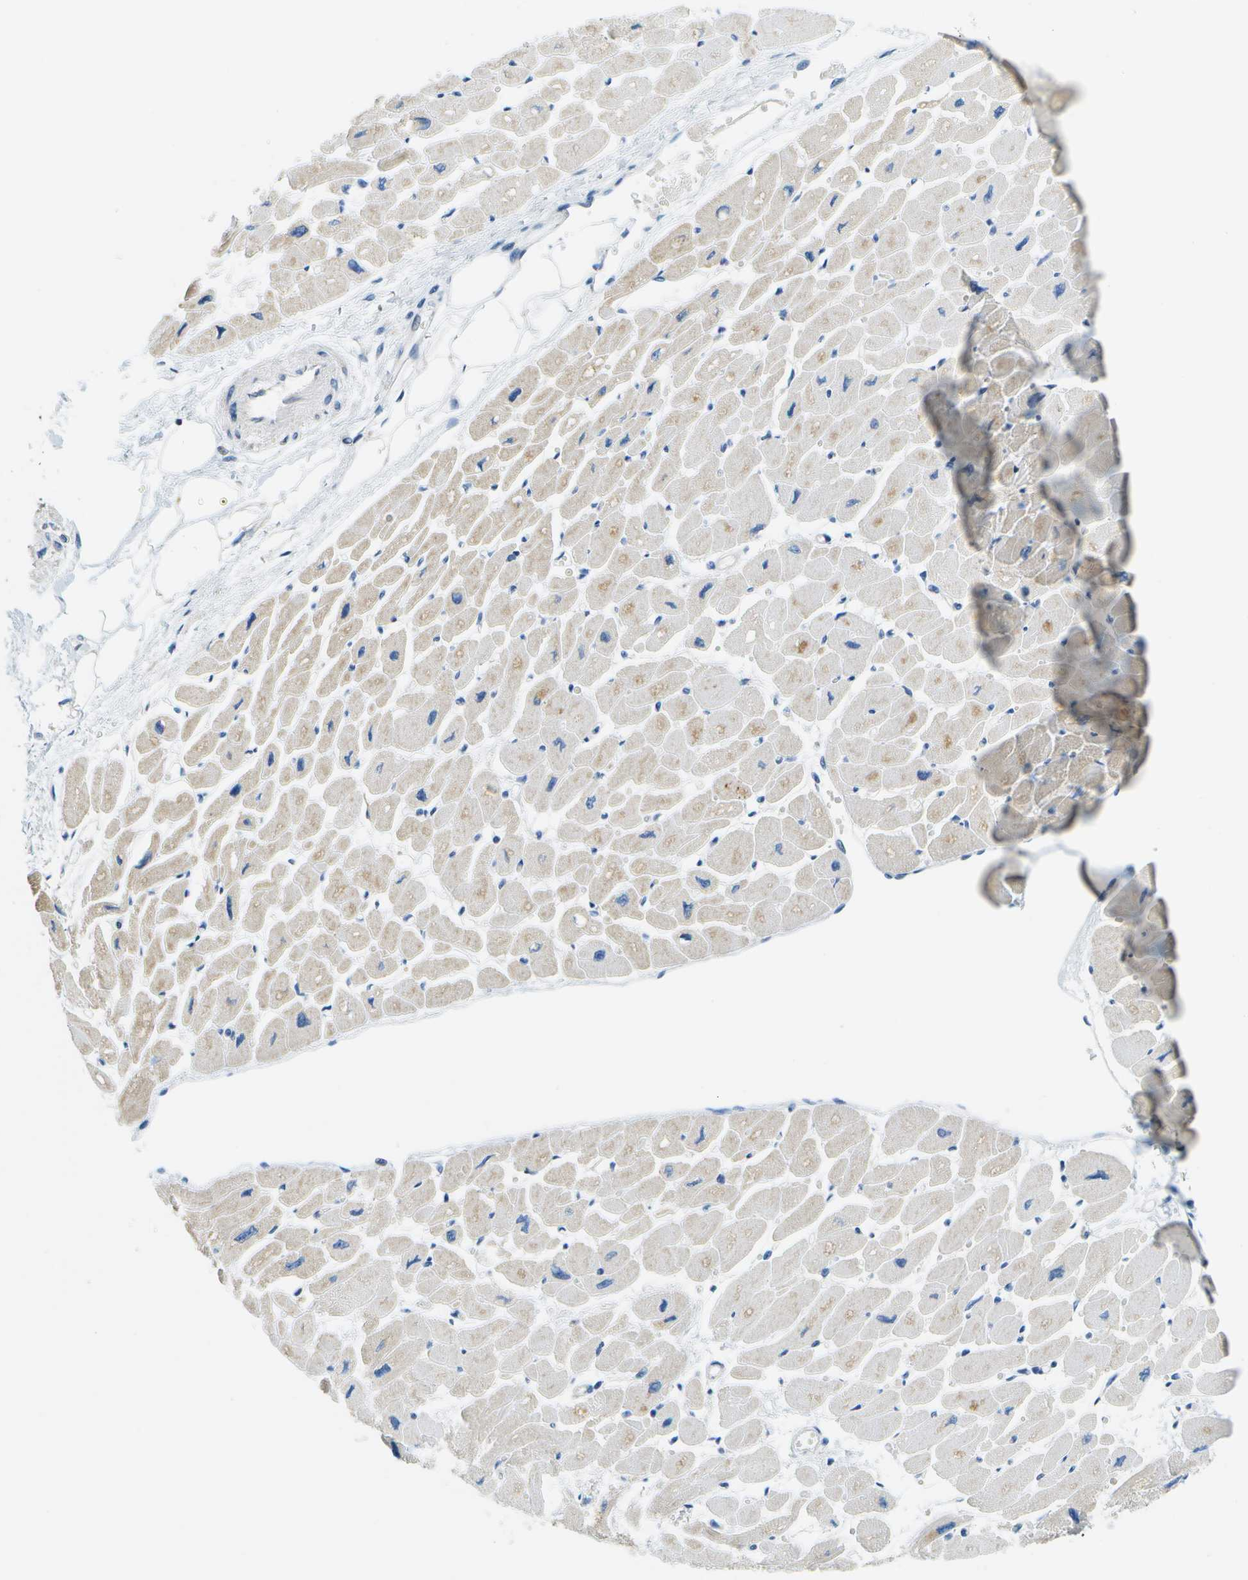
{"staining": {"intensity": "weak", "quantity": "25%-75%", "location": "cytoplasmic/membranous"}, "tissue": "heart muscle", "cell_type": "Cardiomyocytes", "image_type": "normal", "snomed": [{"axis": "morphology", "description": "Normal tissue, NOS"}, {"axis": "topography", "description": "Heart"}], "caption": "This is an image of IHC staining of unremarkable heart muscle, which shows weak staining in the cytoplasmic/membranous of cardiomyocytes.", "gene": "PTGIS", "patient": {"sex": "female", "age": 54}}